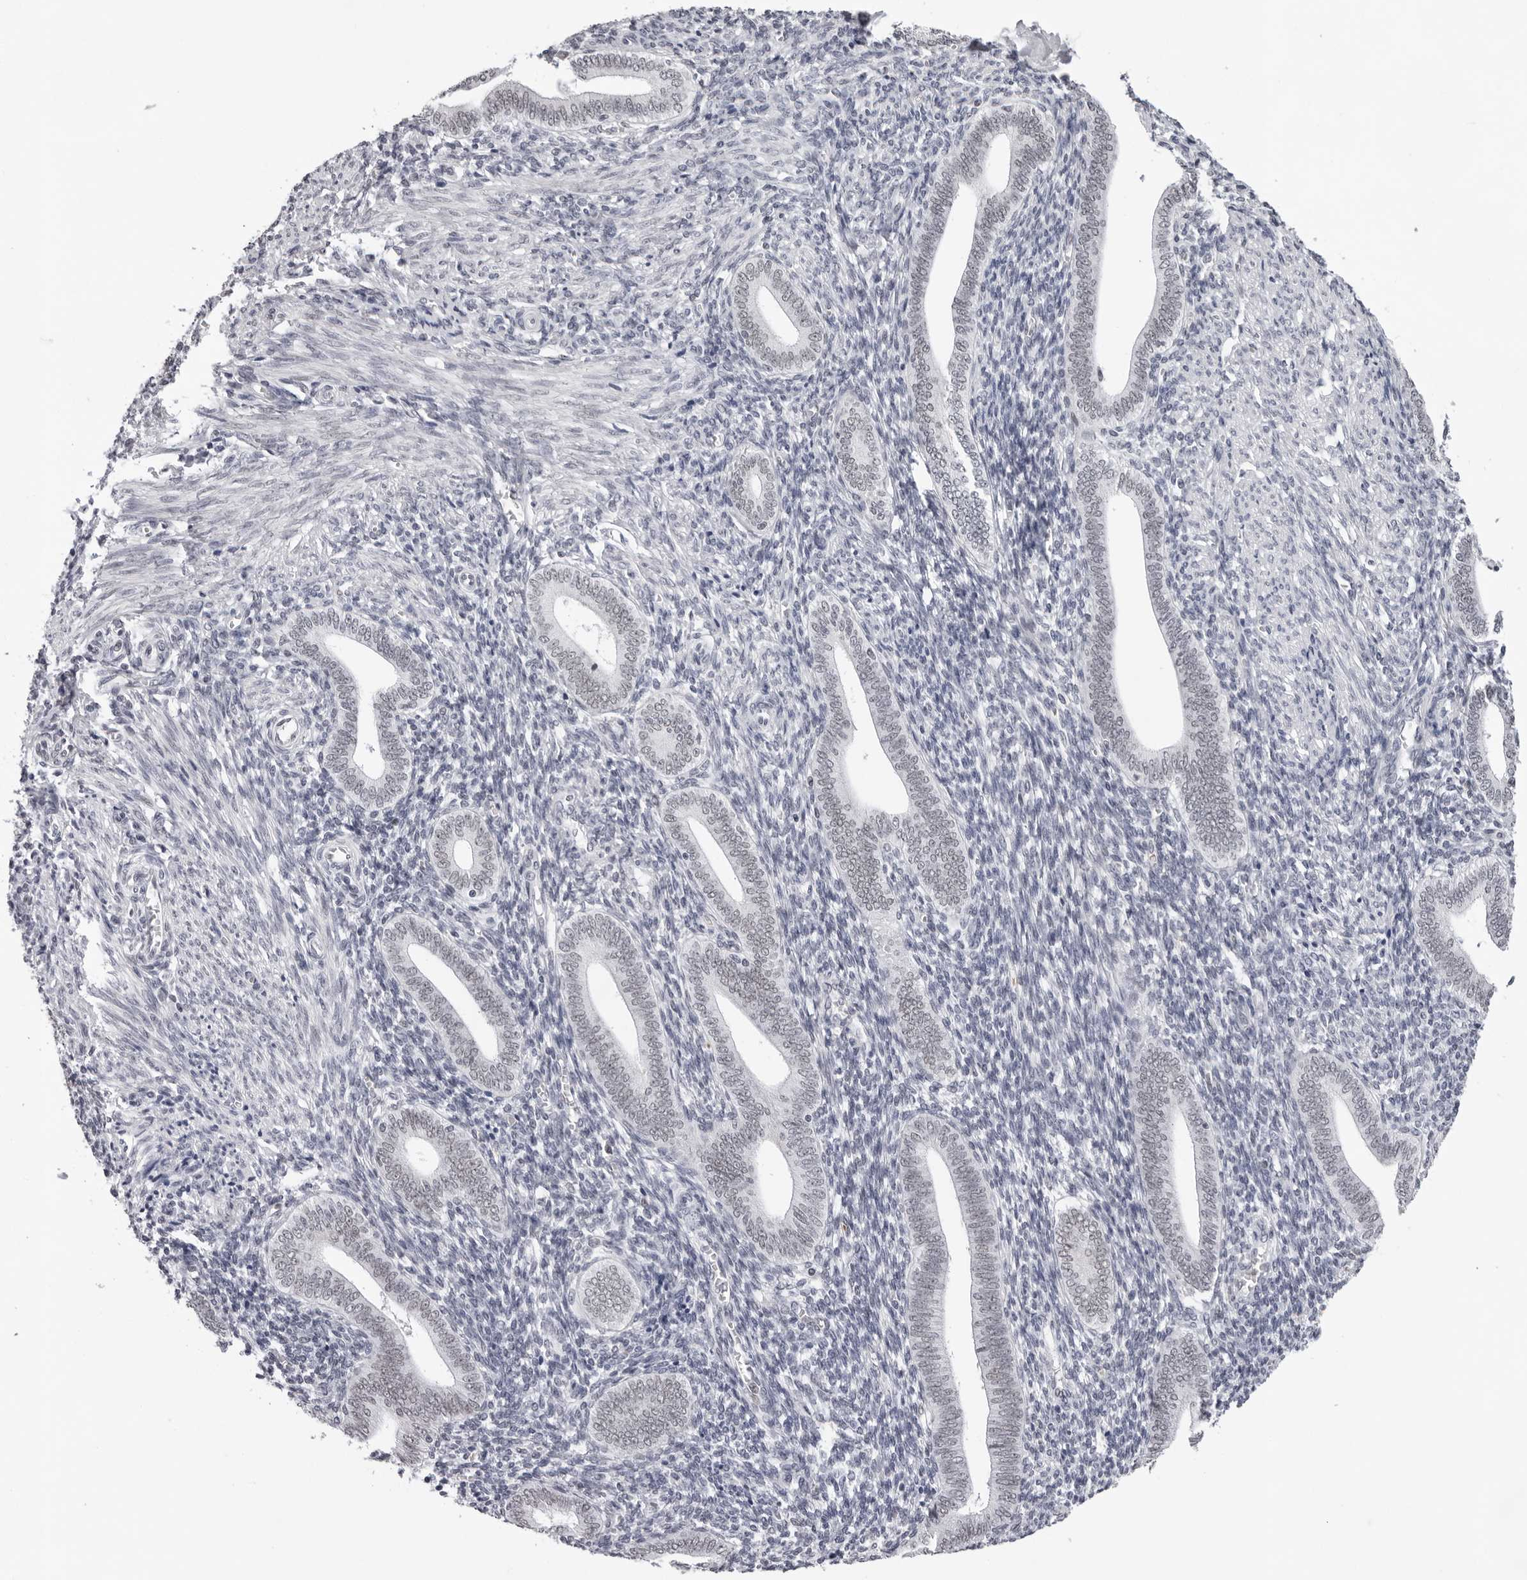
{"staining": {"intensity": "weak", "quantity": "<25%", "location": "nuclear"}, "tissue": "endometrium", "cell_type": "Cells in endometrial stroma", "image_type": "normal", "snomed": [{"axis": "morphology", "description": "Normal tissue, NOS"}, {"axis": "topography", "description": "Uterus"}, {"axis": "topography", "description": "Endometrium"}], "caption": "Immunohistochemistry (IHC) of normal endometrium exhibits no staining in cells in endometrial stroma. (DAB immunohistochemistry visualized using brightfield microscopy, high magnification).", "gene": "USP1", "patient": {"sex": "female", "age": 33}}